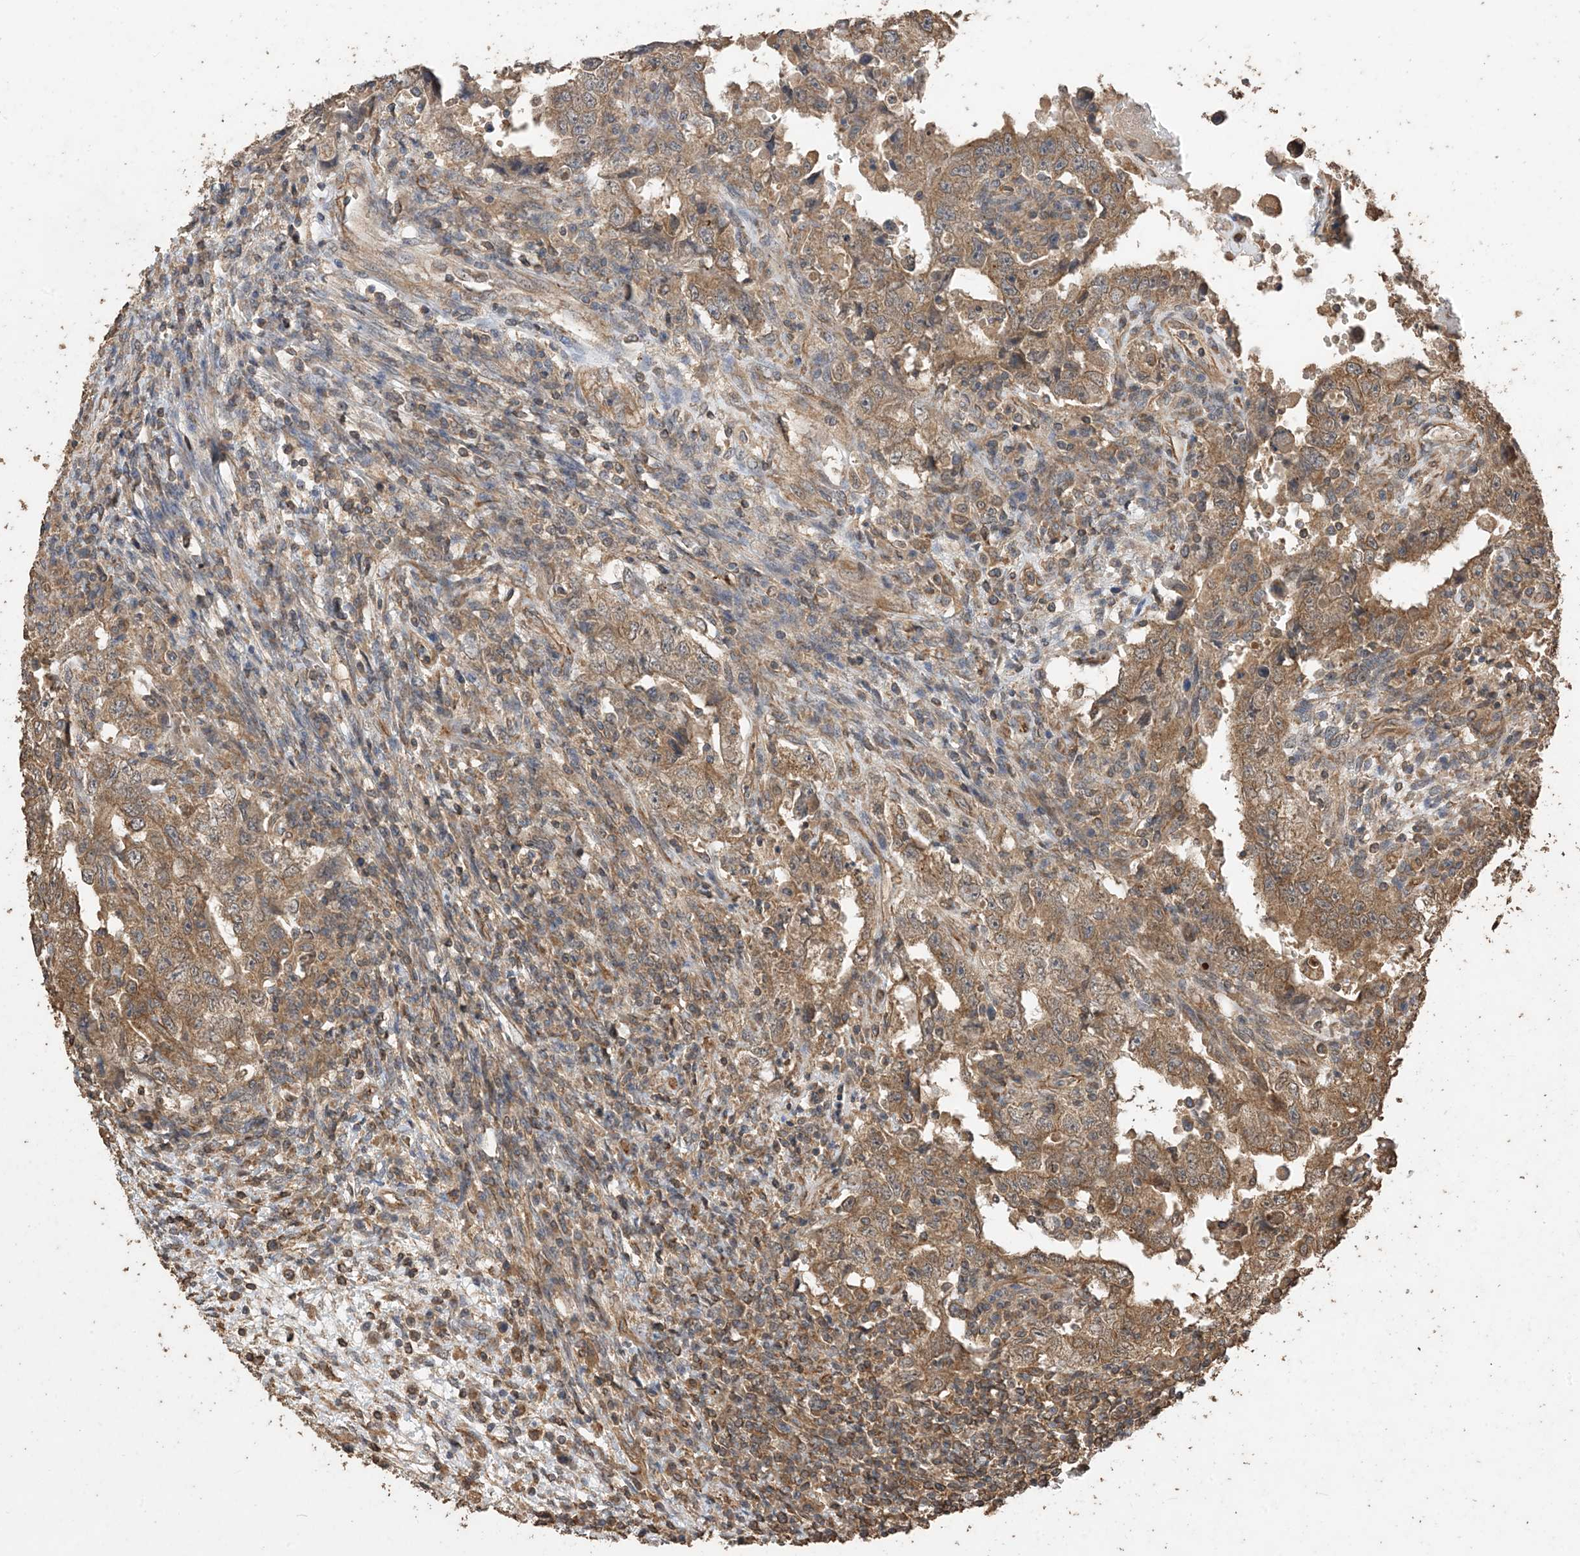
{"staining": {"intensity": "moderate", "quantity": ">75%", "location": "cytoplasmic/membranous"}, "tissue": "testis cancer", "cell_type": "Tumor cells", "image_type": "cancer", "snomed": [{"axis": "morphology", "description": "Carcinoma, Embryonal, NOS"}, {"axis": "topography", "description": "Testis"}], "caption": "Testis embryonal carcinoma tissue reveals moderate cytoplasmic/membranous staining in approximately >75% of tumor cells", "gene": "ZKSCAN5", "patient": {"sex": "male", "age": 26}}